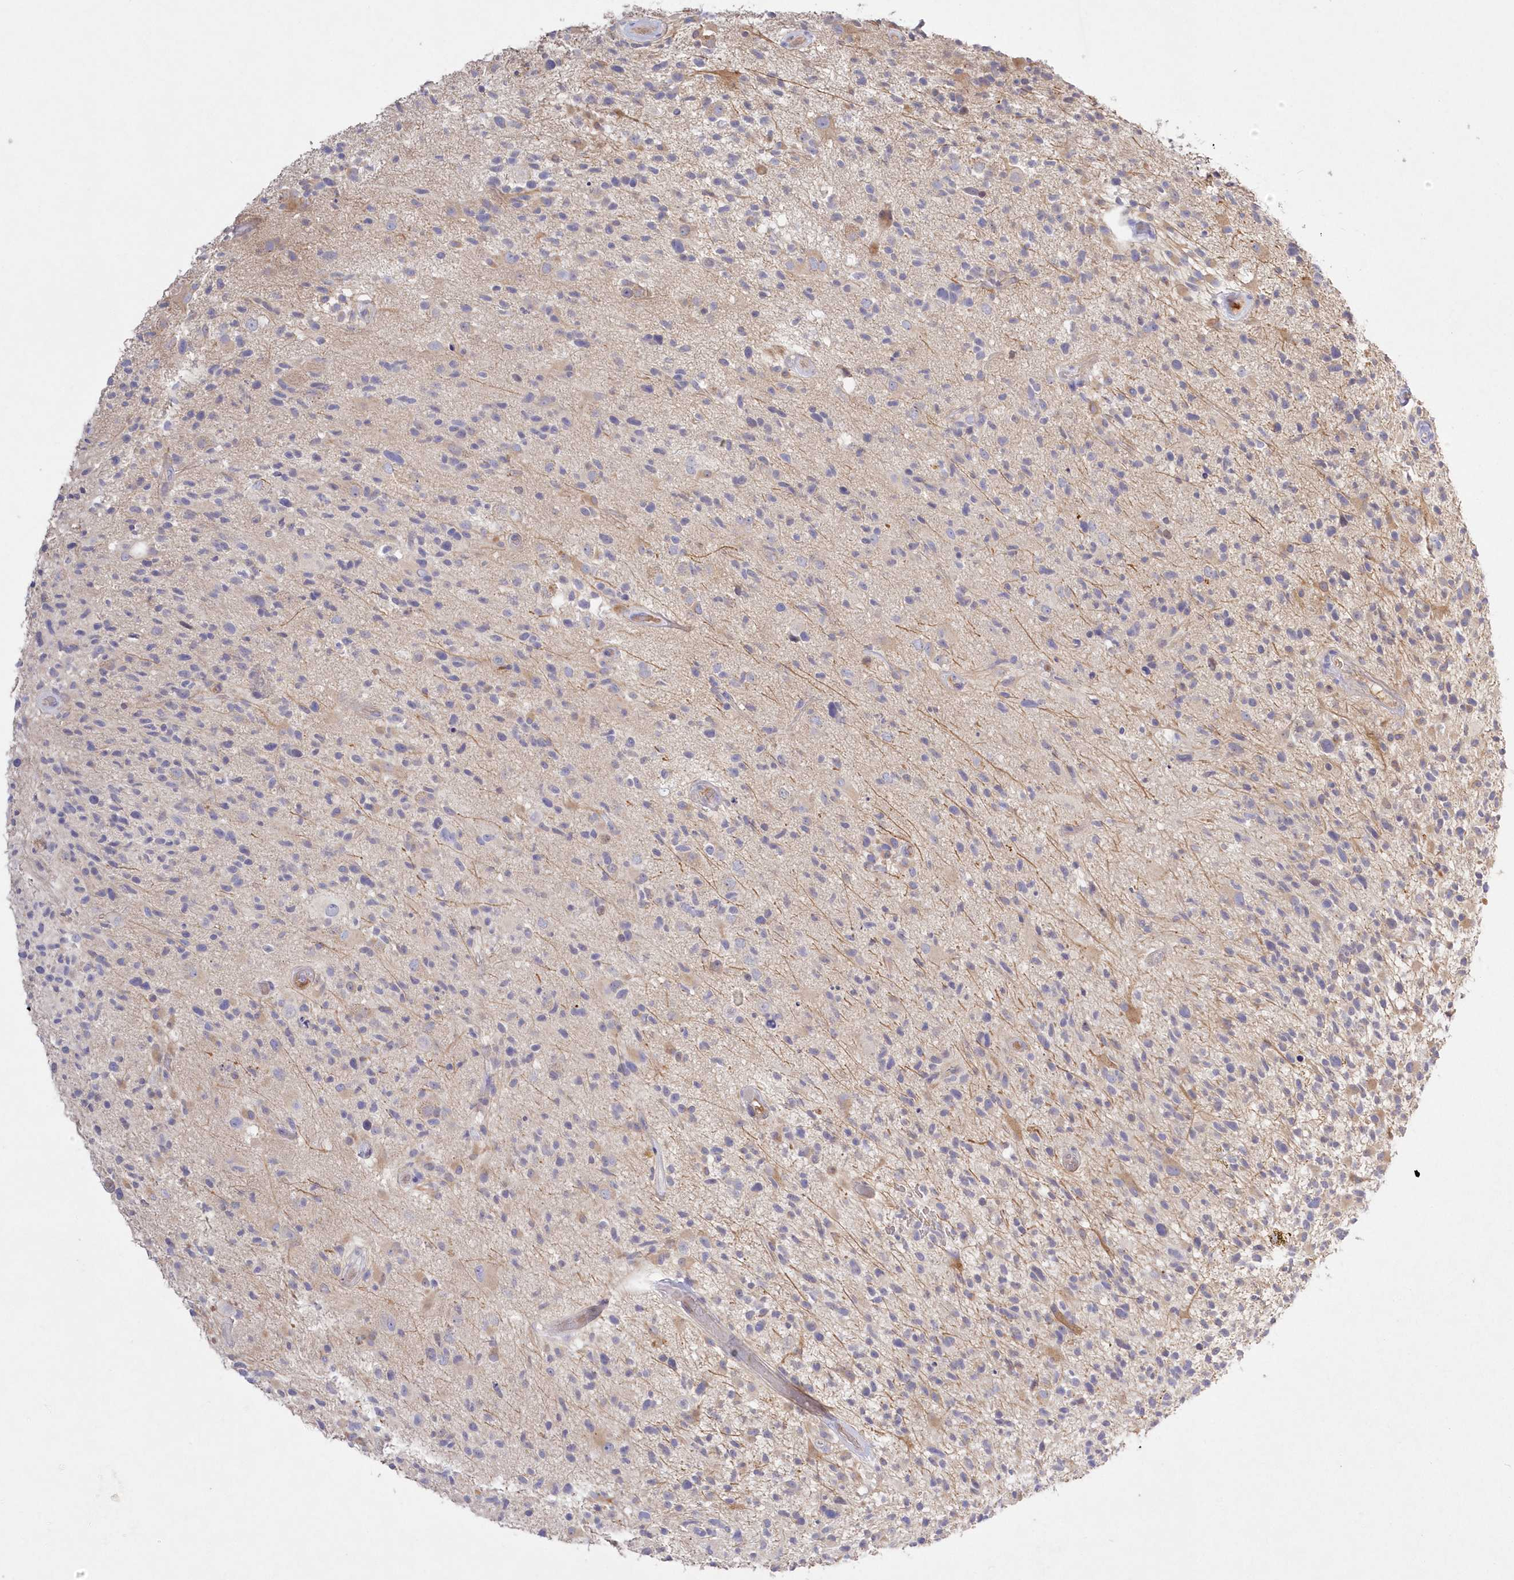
{"staining": {"intensity": "negative", "quantity": "none", "location": "none"}, "tissue": "glioma", "cell_type": "Tumor cells", "image_type": "cancer", "snomed": [{"axis": "morphology", "description": "Glioma, malignant, High grade"}, {"axis": "morphology", "description": "Glioblastoma, NOS"}, {"axis": "topography", "description": "Brain"}], "caption": "Glioblastoma was stained to show a protein in brown. There is no significant staining in tumor cells.", "gene": "WBP1L", "patient": {"sex": "male", "age": 60}}